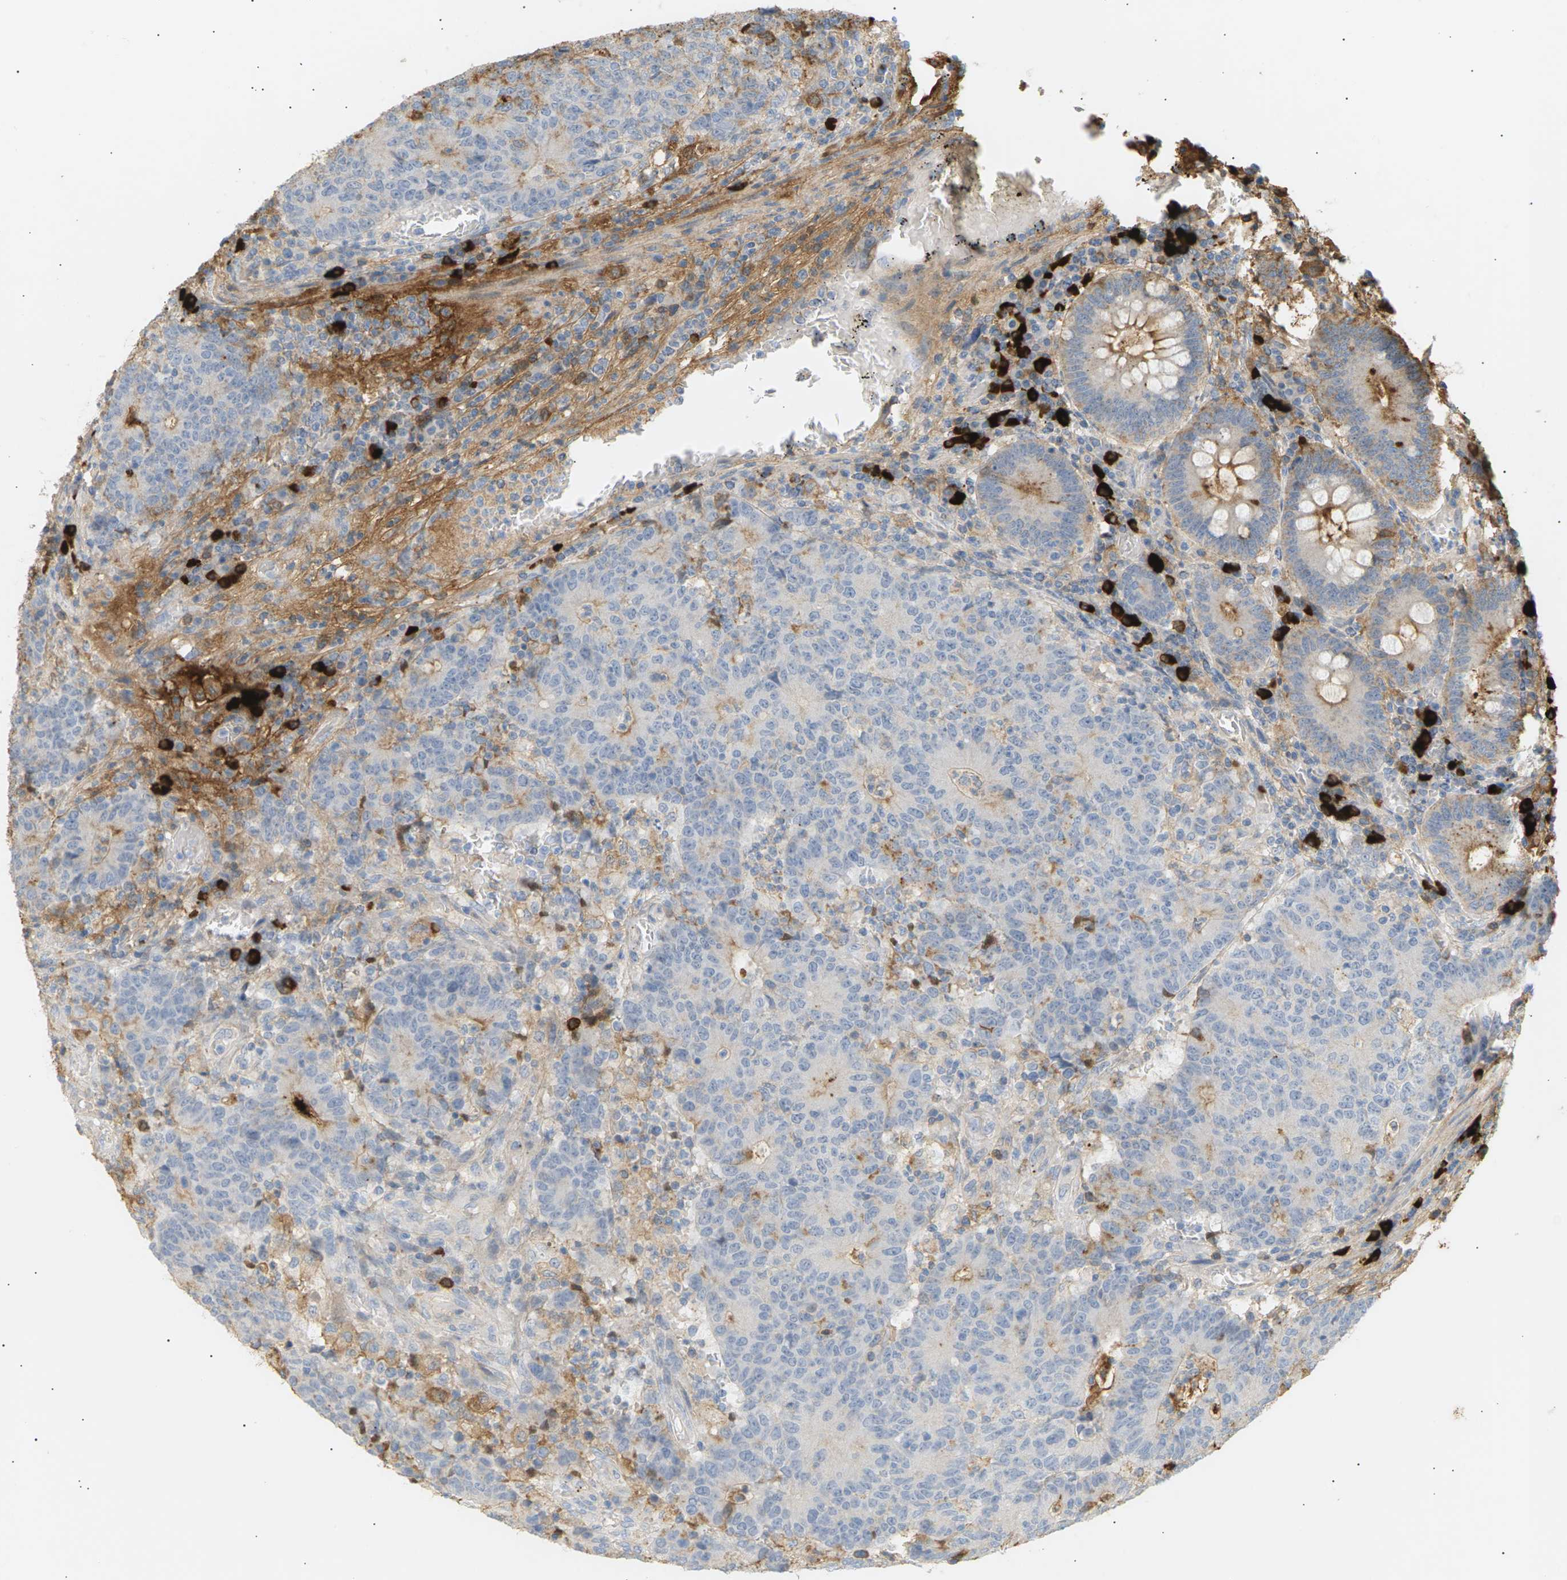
{"staining": {"intensity": "negative", "quantity": "none", "location": "none"}, "tissue": "colorectal cancer", "cell_type": "Tumor cells", "image_type": "cancer", "snomed": [{"axis": "morphology", "description": "Normal tissue, NOS"}, {"axis": "morphology", "description": "Adenocarcinoma, NOS"}, {"axis": "topography", "description": "Colon"}], "caption": "Tumor cells are negative for brown protein staining in adenocarcinoma (colorectal).", "gene": "IGLC3", "patient": {"sex": "female", "age": 75}}